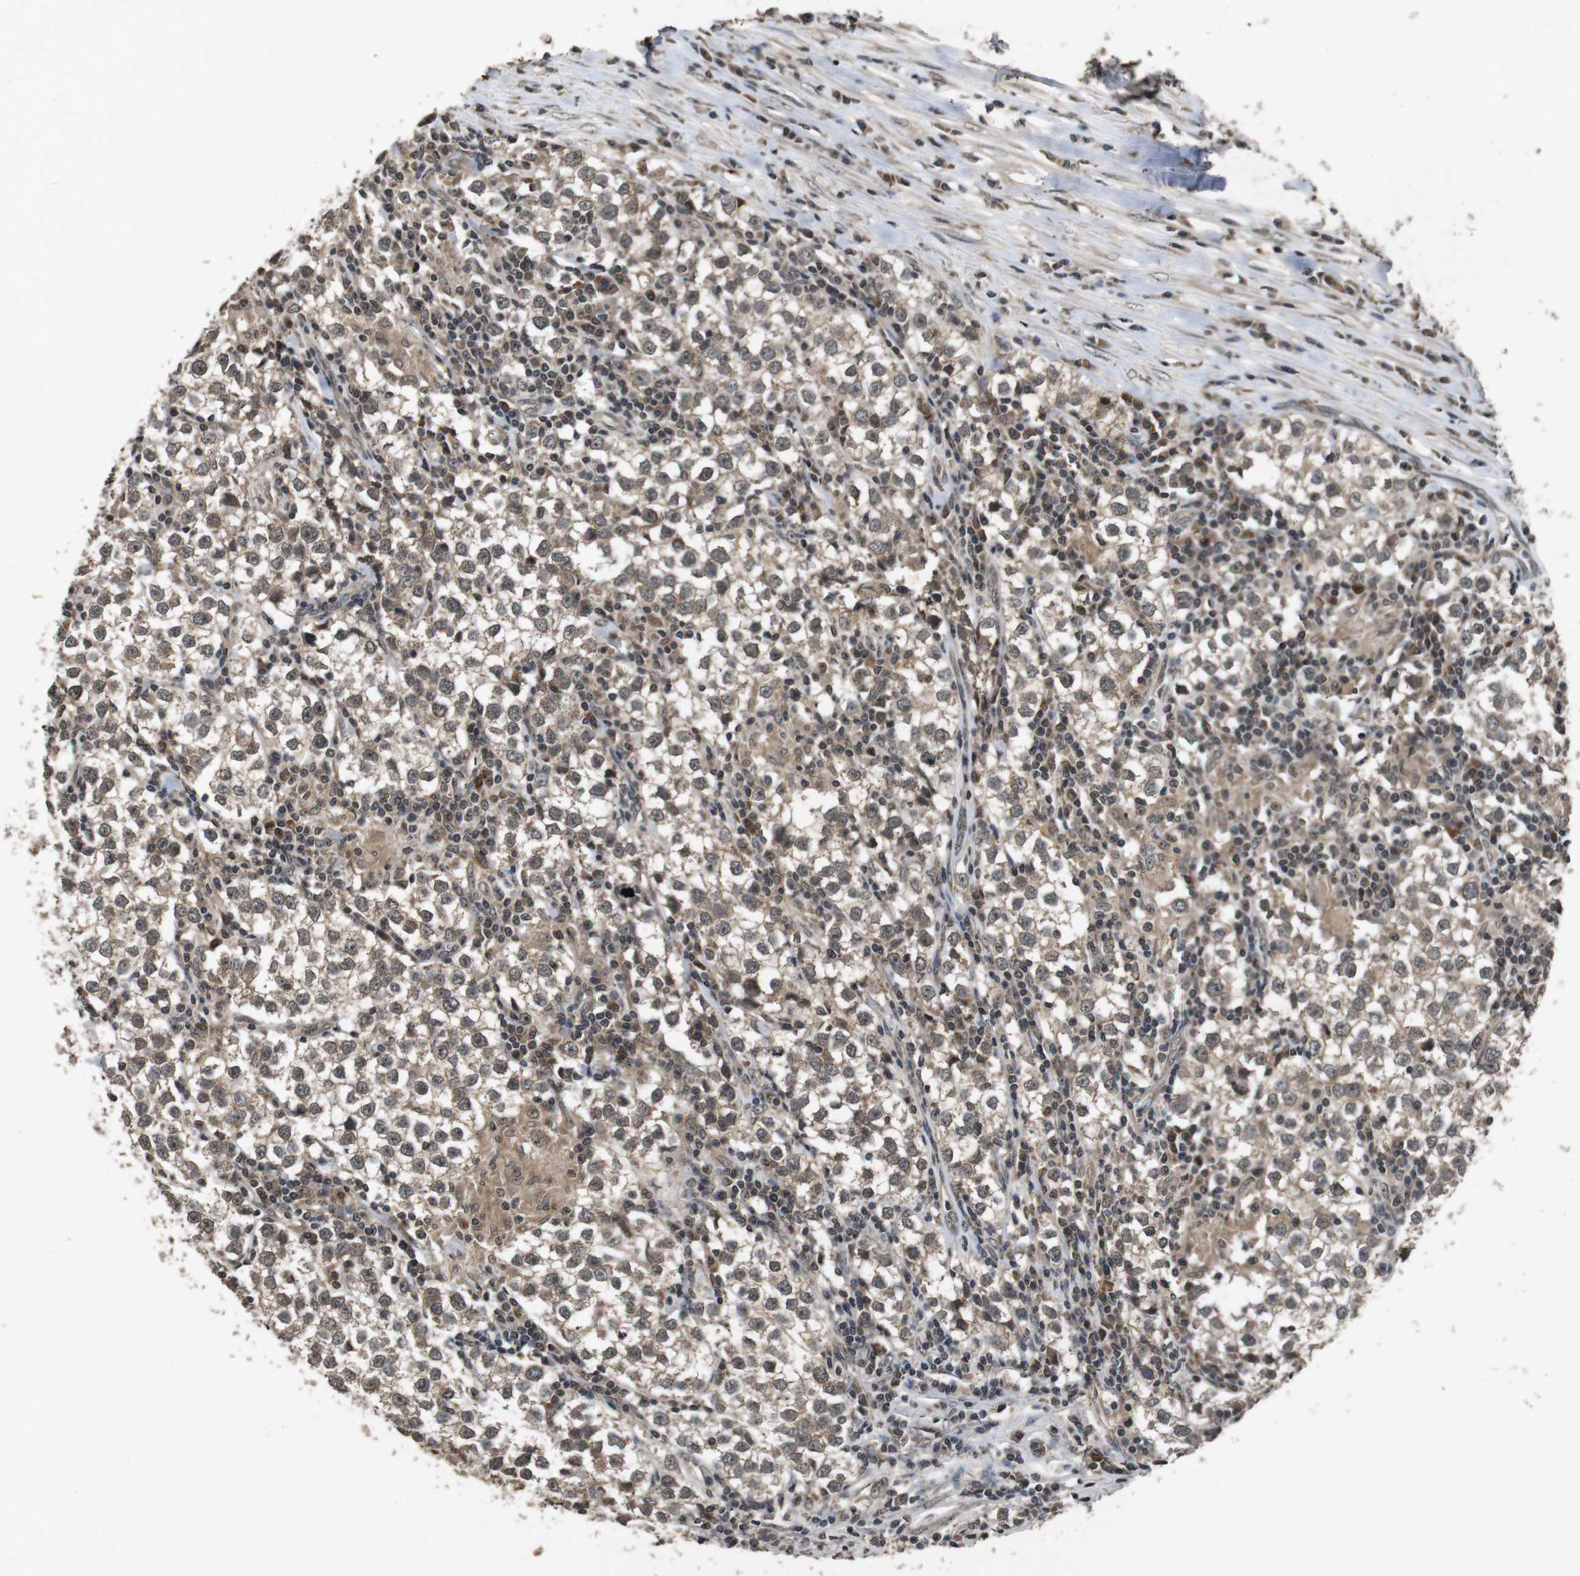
{"staining": {"intensity": "weak", "quantity": ">75%", "location": "cytoplasmic/membranous,nuclear"}, "tissue": "testis cancer", "cell_type": "Tumor cells", "image_type": "cancer", "snomed": [{"axis": "morphology", "description": "Seminoma, NOS"}, {"axis": "morphology", "description": "Carcinoma, Embryonal, NOS"}, {"axis": "topography", "description": "Testis"}], "caption": "The immunohistochemical stain shows weak cytoplasmic/membranous and nuclear positivity in tumor cells of testis seminoma tissue.", "gene": "SORL1", "patient": {"sex": "male", "age": 36}}